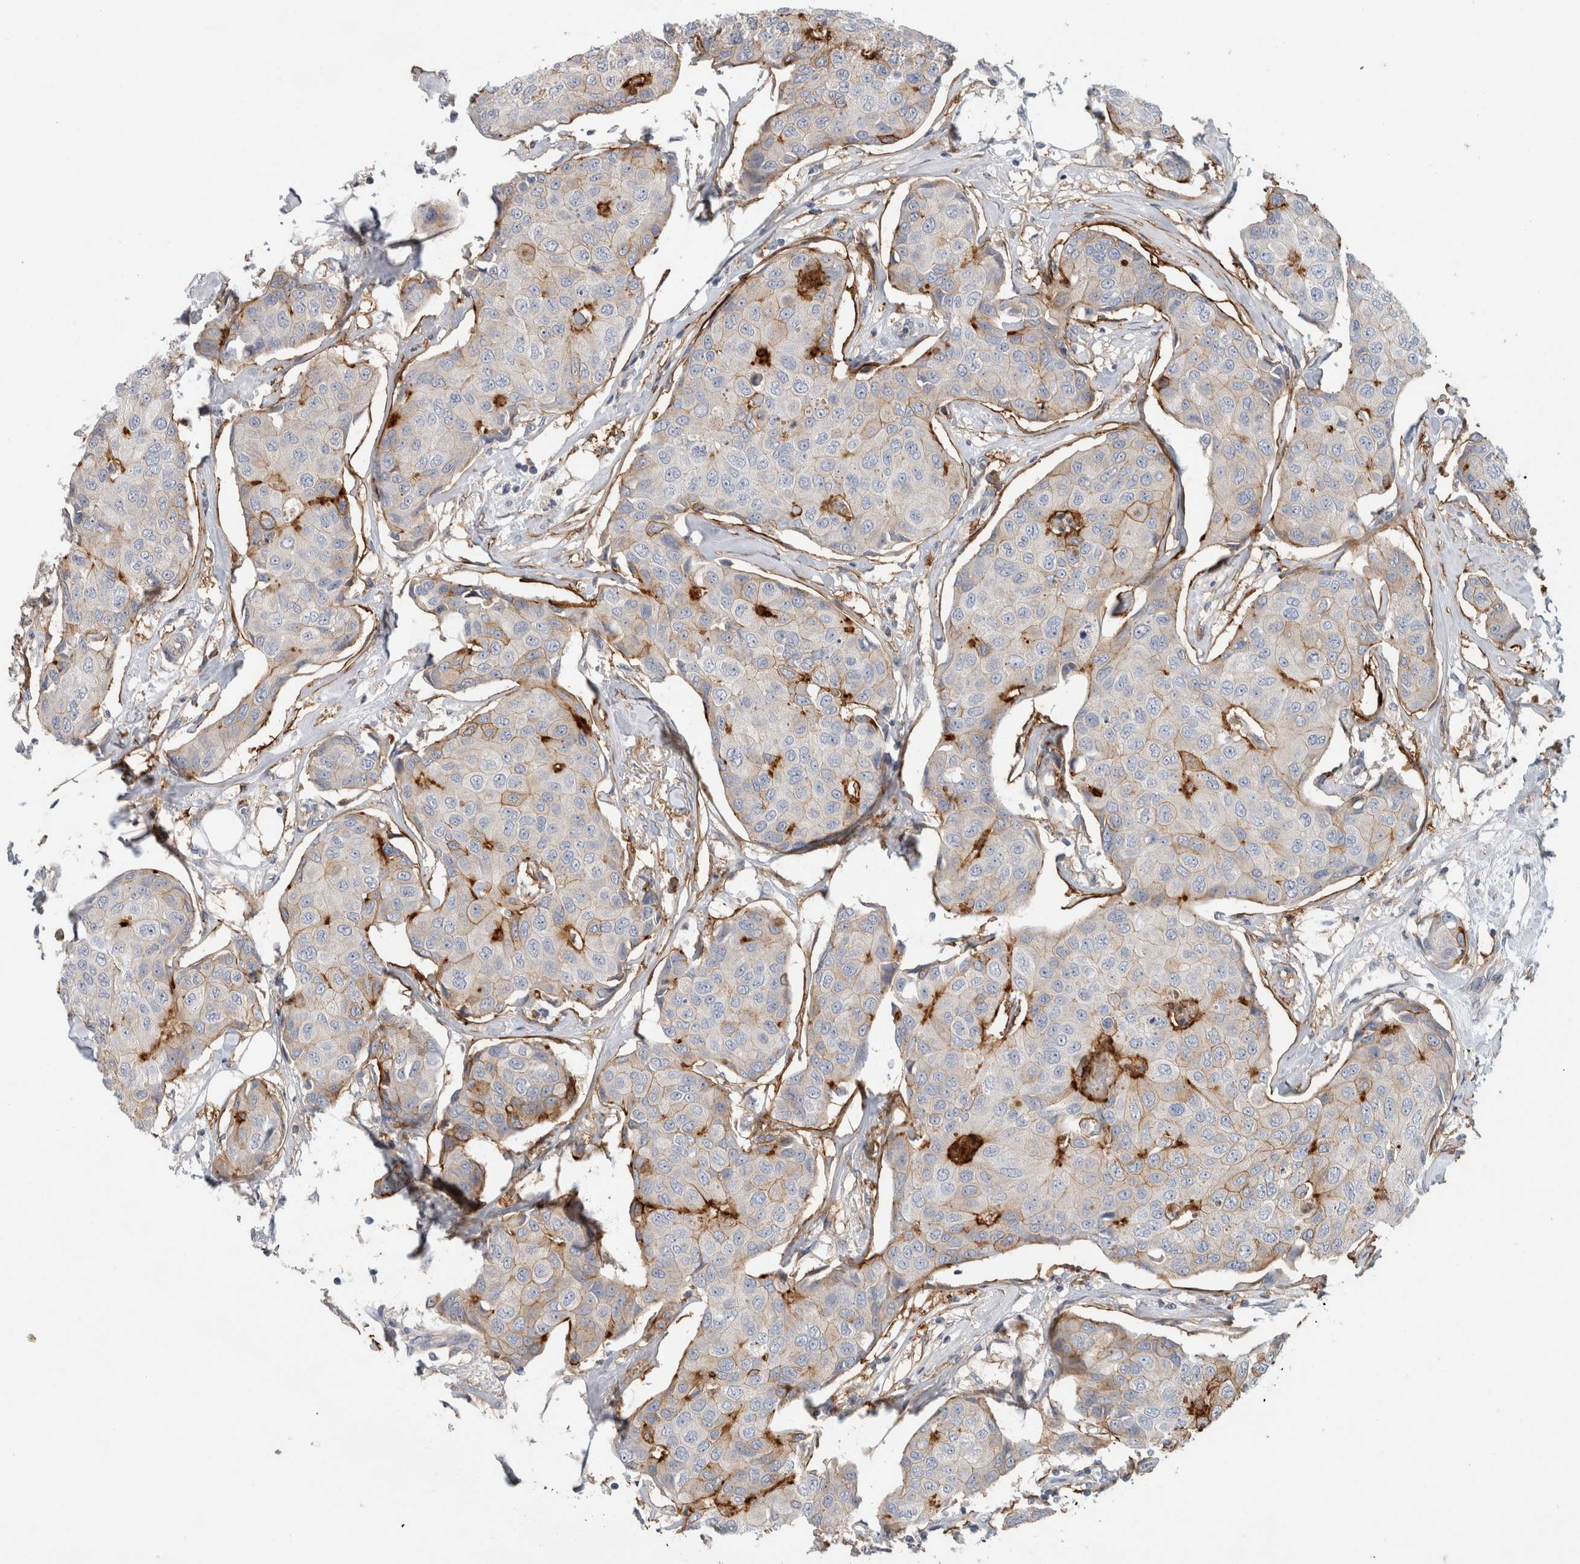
{"staining": {"intensity": "strong", "quantity": "<25%", "location": "cytoplasmic/membranous"}, "tissue": "breast cancer", "cell_type": "Tumor cells", "image_type": "cancer", "snomed": [{"axis": "morphology", "description": "Duct carcinoma"}, {"axis": "topography", "description": "Breast"}], "caption": "Immunohistochemistry (IHC) histopathology image of breast cancer stained for a protein (brown), which shows medium levels of strong cytoplasmic/membranous staining in approximately <25% of tumor cells.", "gene": "CD55", "patient": {"sex": "female", "age": 80}}